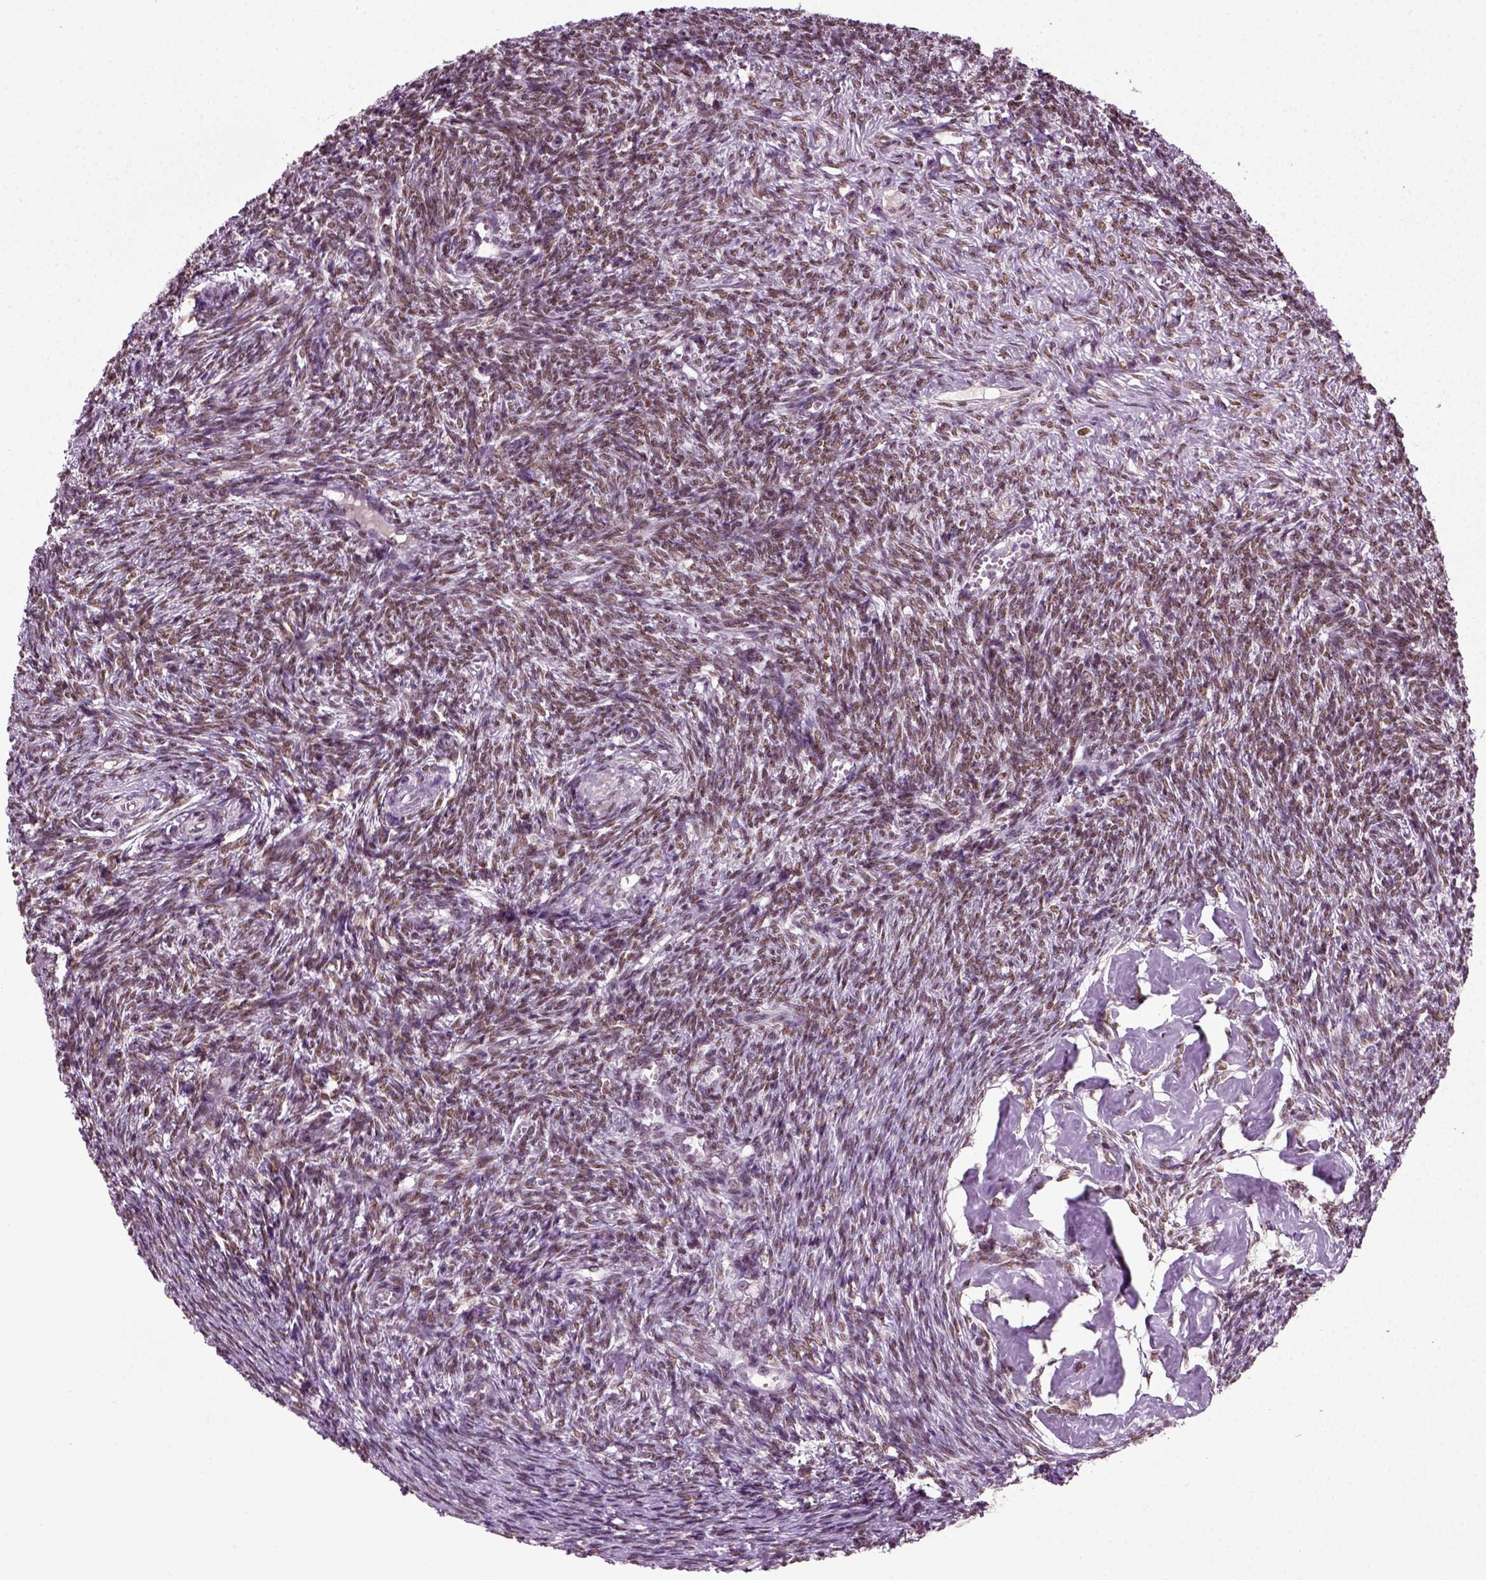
{"staining": {"intensity": "moderate", "quantity": "25%-75%", "location": "nuclear"}, "tissue": "ovary", "cell_type": "Follicle cells", "image_type": "normal", "snomed": [{"axis": "morphology", "description": "Normal tissue, NOS"}, {"axis": "topography", "description": "Ovary"}], "caption": "A brown stain shows moderate nuclear staining of a protein in follicle cells of normal ovary.", "gene": "RCOR3", "patient": {"sex": "female", "age": 43}}